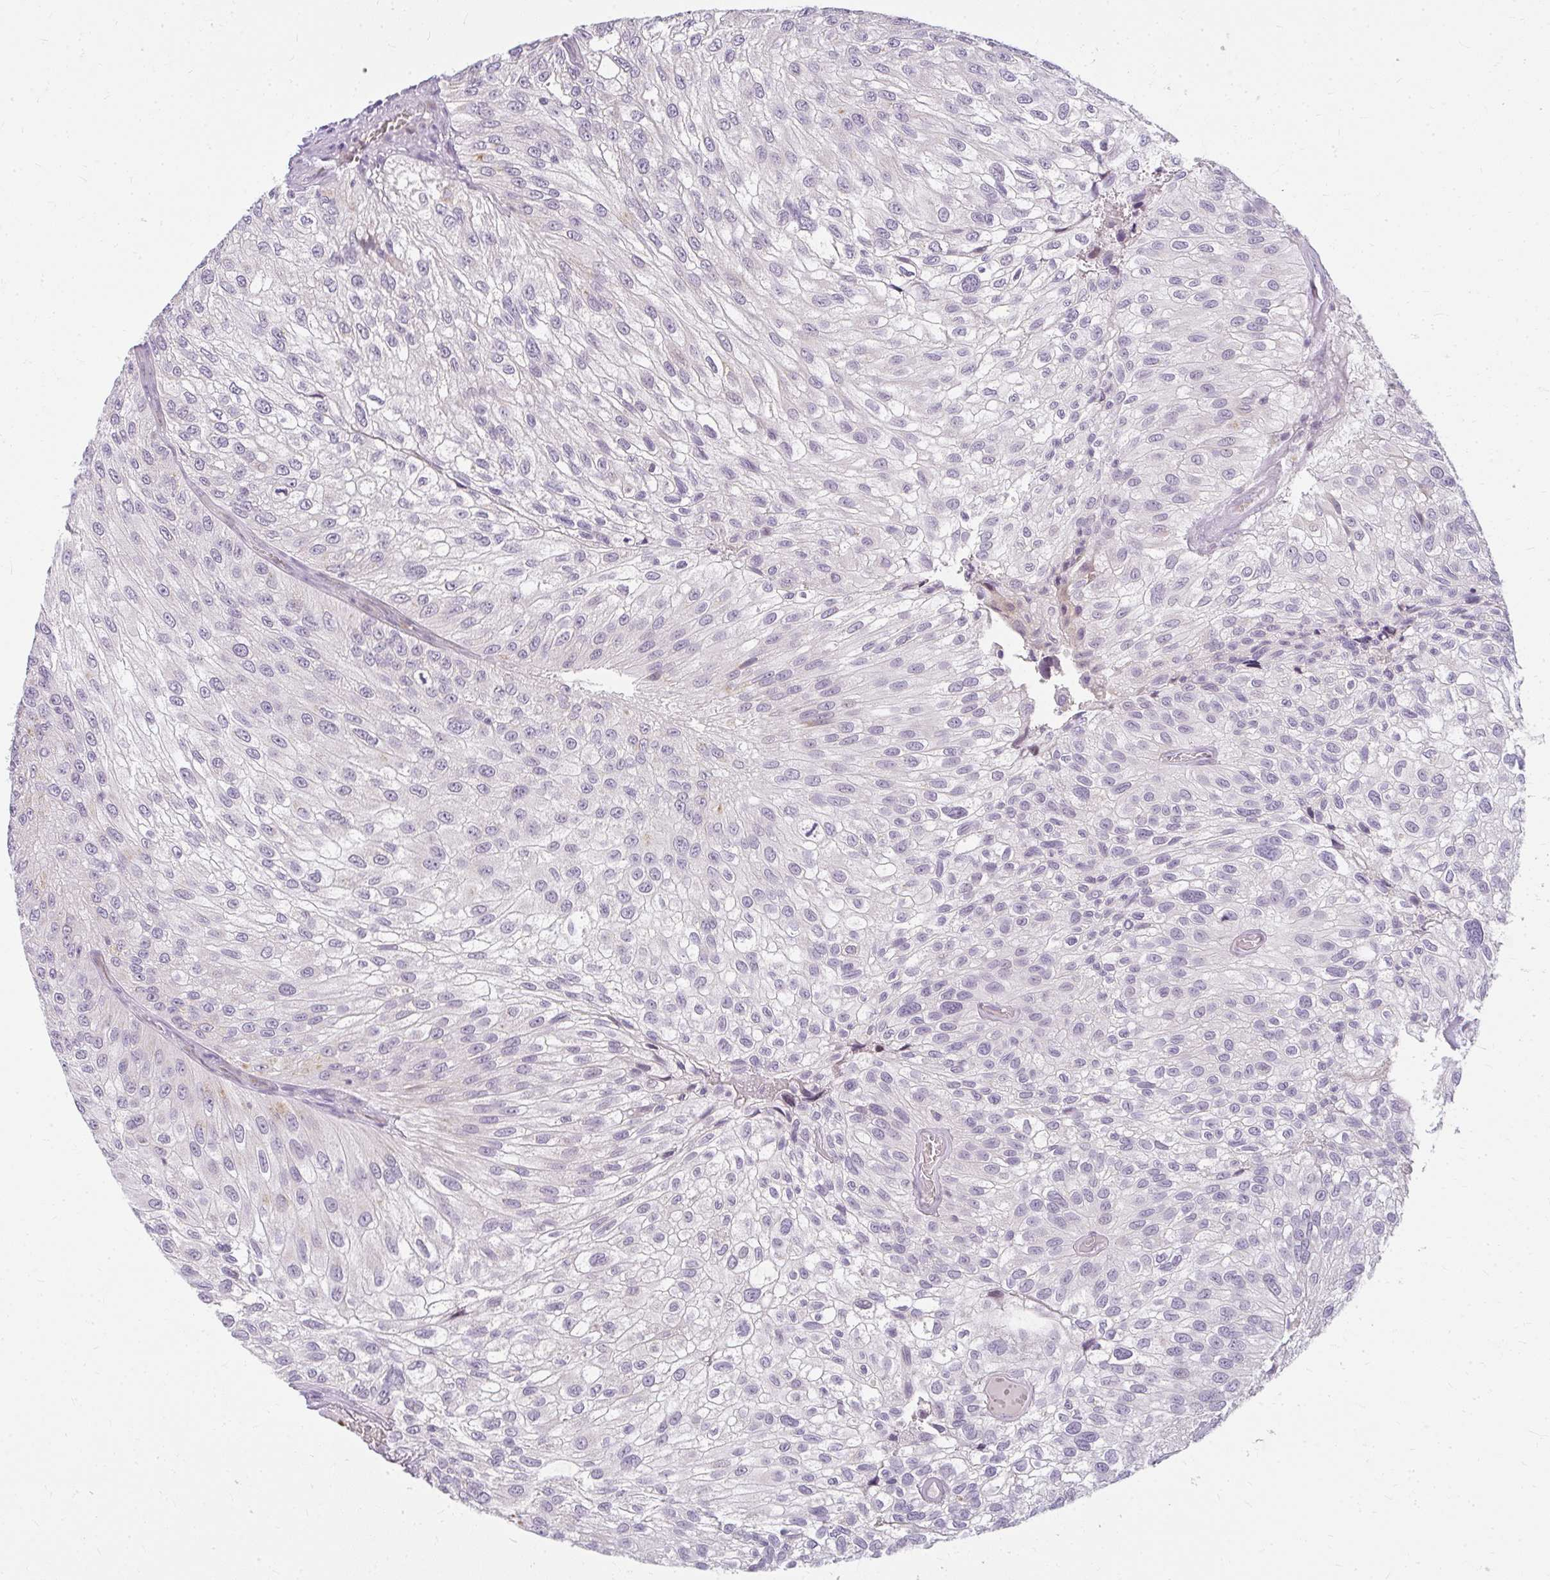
{"staining": {"intensity": "negative", "quantity": "none", "location": "none"}, "tissue": "urothelial cancer", "cell_type": "Tumor cells", "image_type": "cancer", "snomed": [{"axis": "morphology", "description": "Urothelial carcinoma, NOS"}, {"axis": "topography", "description": "Urinary bladder"}], "caption": "DAB (3,3'-diaminobenzidine) immunohistochemical staining of human urothelial cancer demonstrates no significant expression in tumor cells.", "gene": "ZFYVE26", "patient": {"sex": "male", "age": 87}}